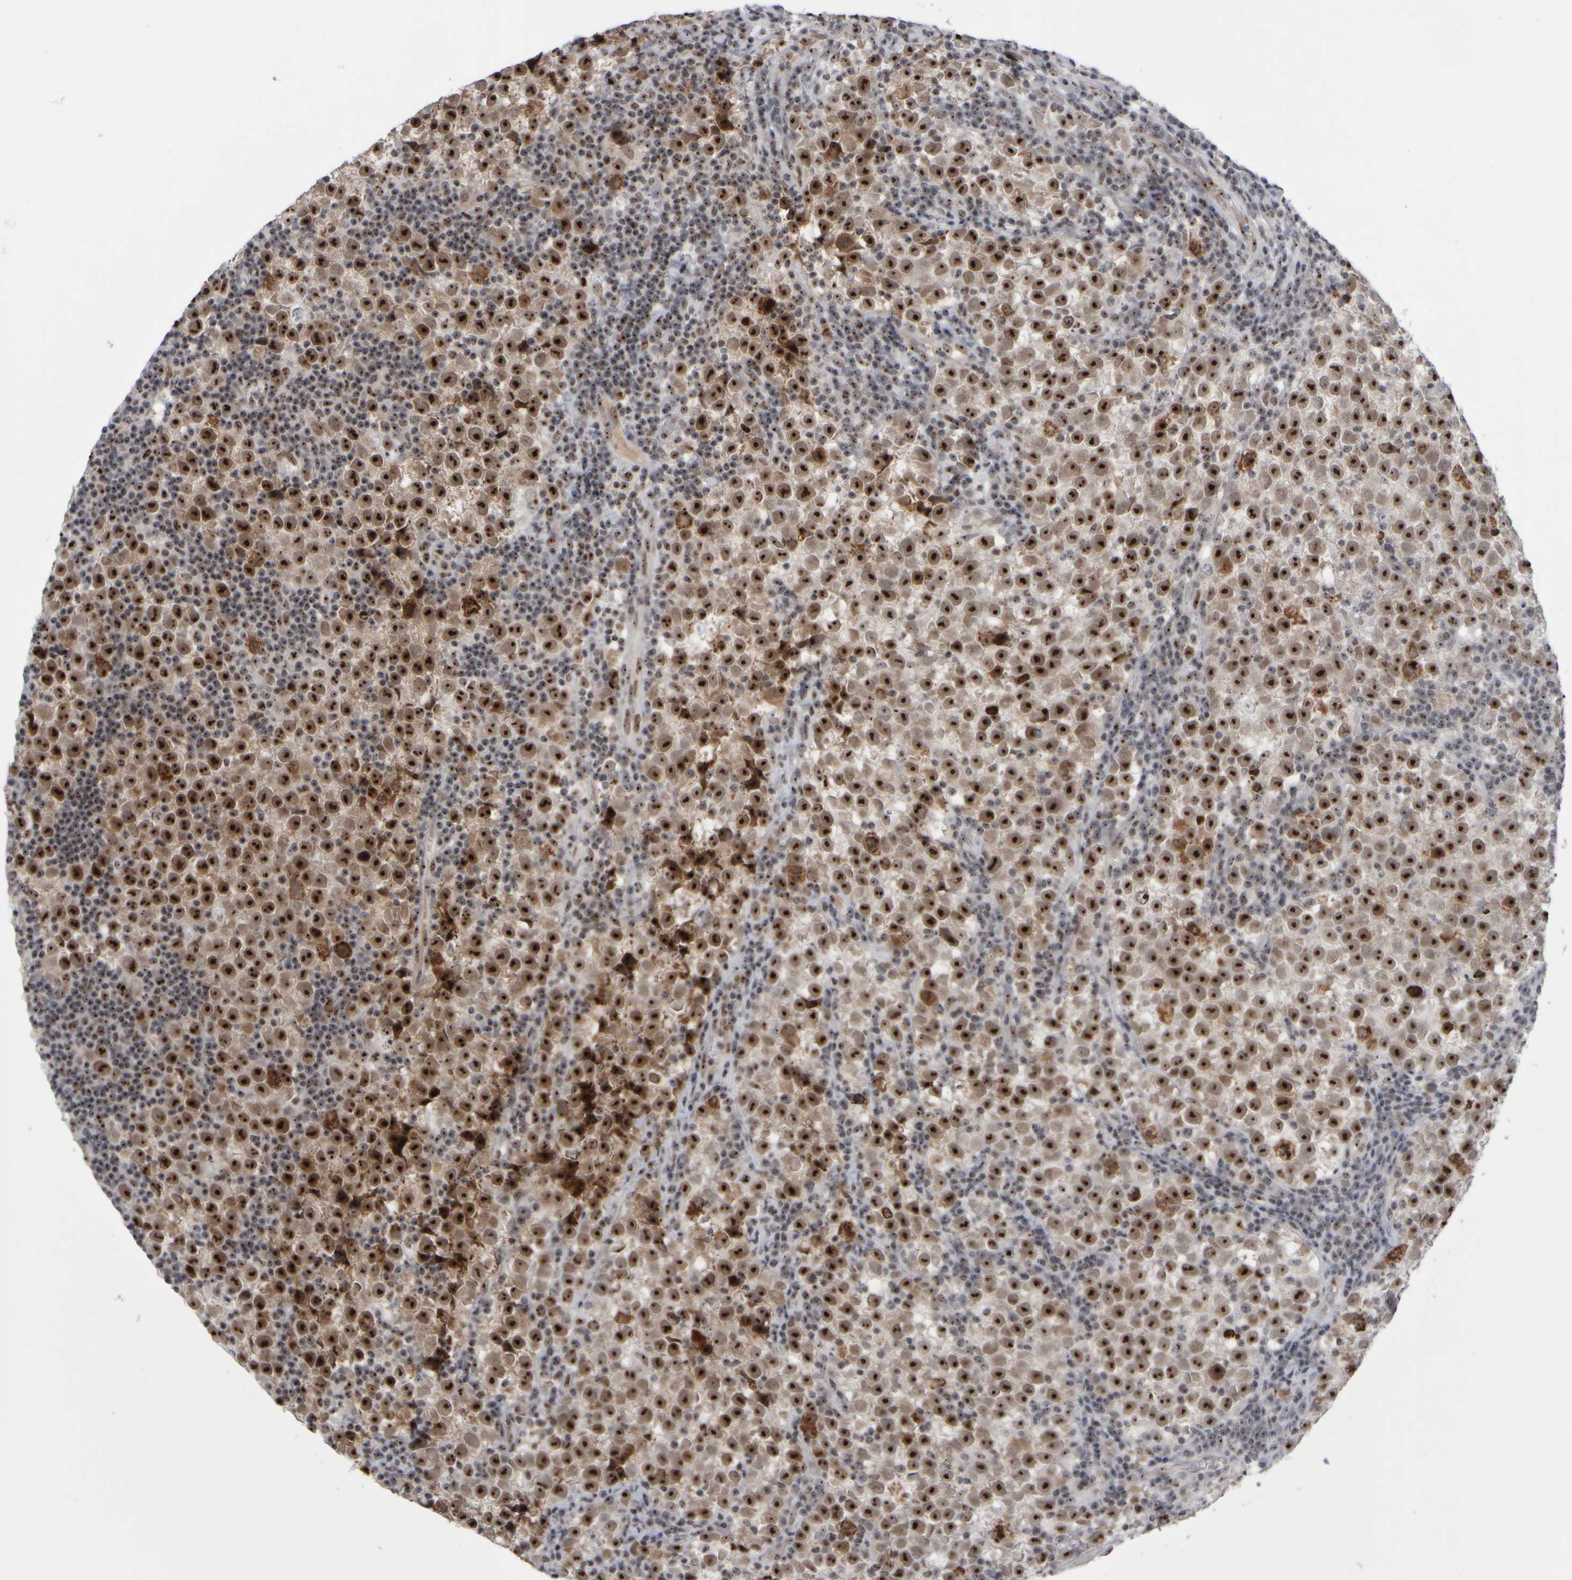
{"staining": {"intensity": "strong", "quantity": ">75%", "location": "nuclear"}, "tissue": "testis cancer", "cell_type": "Tumor cells", "image_type": "cancer", "snomed": [{"axis": "morphology", "description": "Normal tissue, NOS"}, {"axis": "morphology", "description": "Seminoma, NOS"}, {"axis": "topography", "description": "Testis"}], "caption": "Immunohistochemical staining of human testis seminoma shows high levels of strong nuclear staining in about >75% of tumor cells.", "gene": "SURF6", "patient": {"sex": "male", "age": 43}}